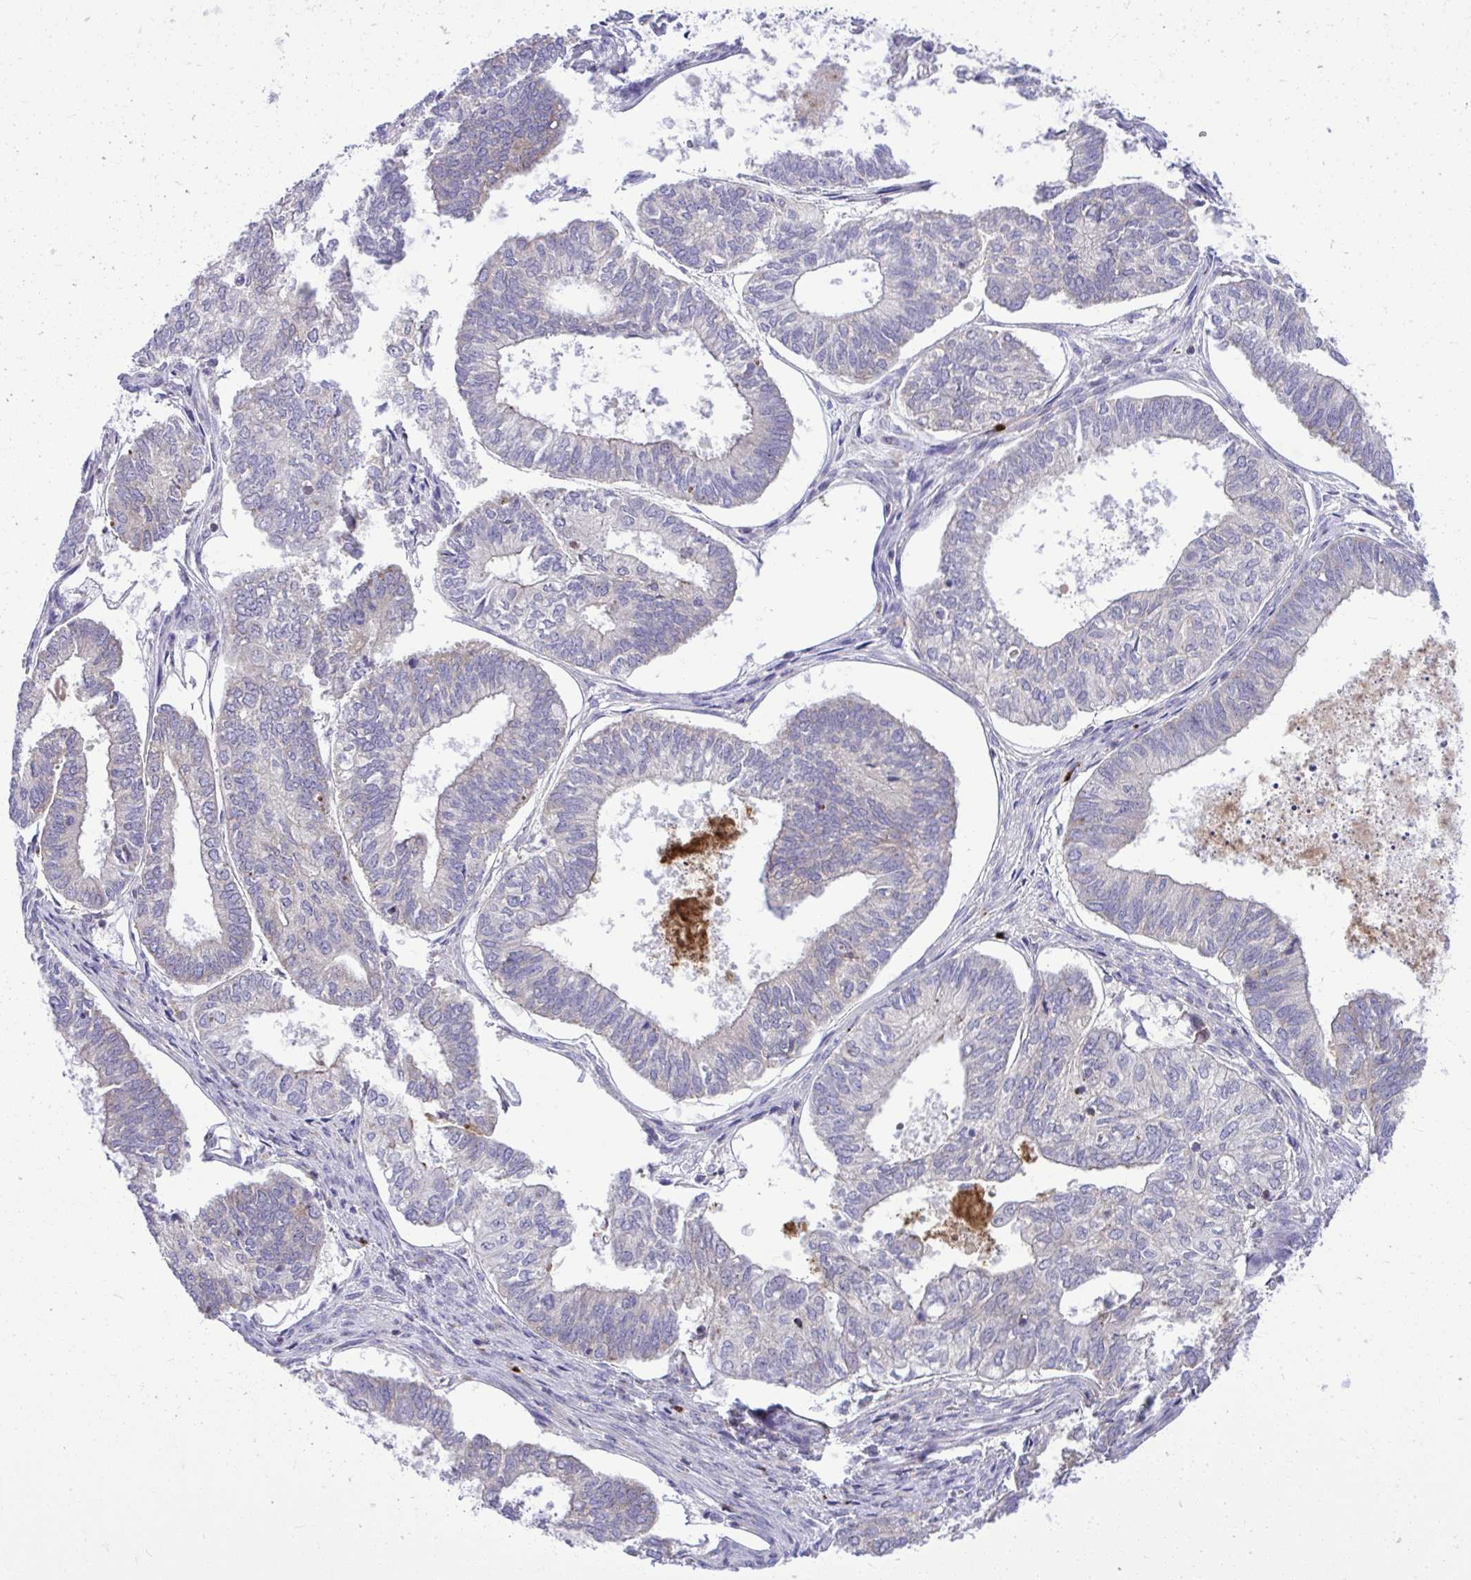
{"staining": {"intensity": "negative", "quantity": "none", "location": "none"}, "tissue": "ovarian cancer", "cell_type": "Tumor cells", "image_type": "cancer", "snomed": [{"axis": "morphology", "description": "Carcinoma, endometroid"}, {"axis": "topography", "description": "Ovary"}], "caption": "Immunohistochemistry image of neoplastic tissue: human ovarian cancer stained with DAB (3,3'-diaminobenzidine) reveals no significant protein expression in tumor cells.", "gene": "GRK4", "patient": {"sex": "female", "age": 64}}